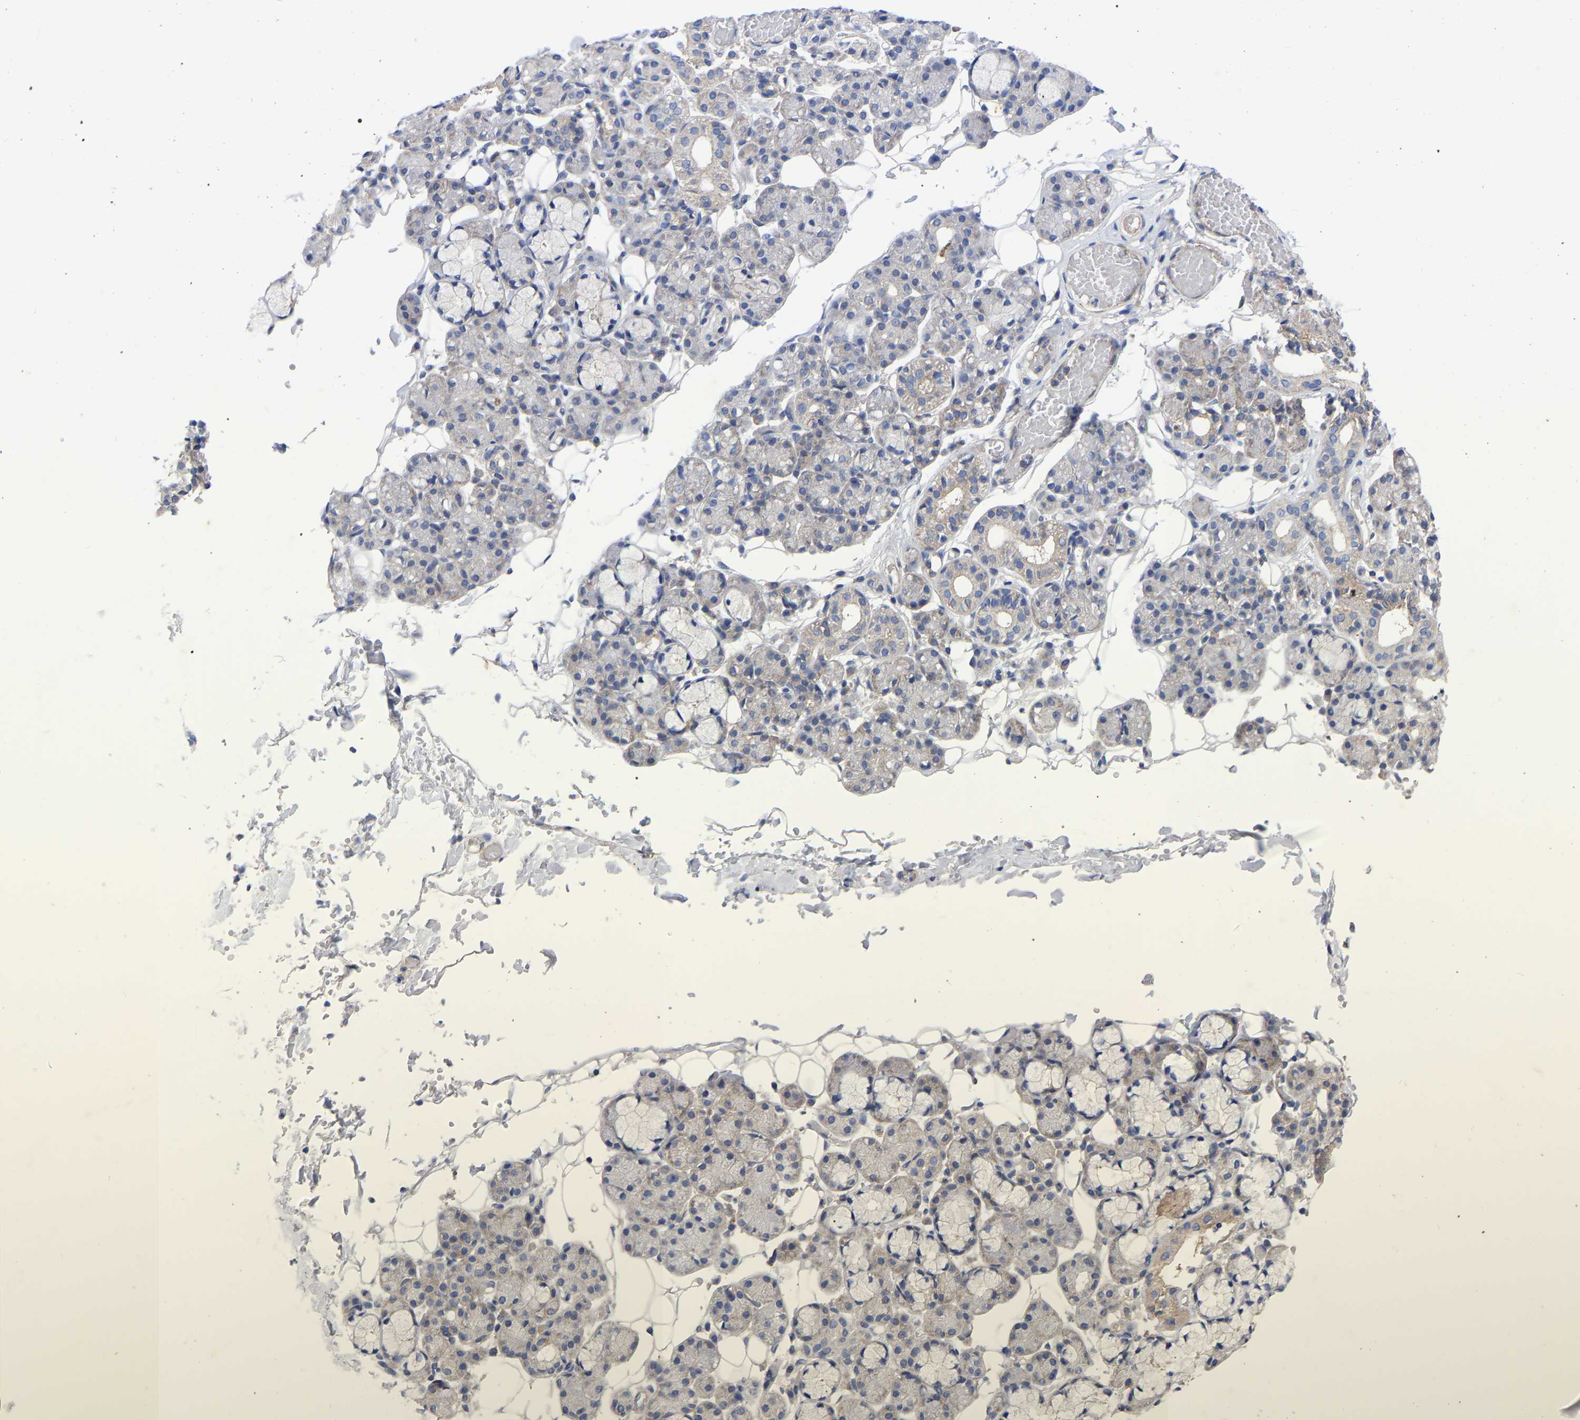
{"staining": {"intensity": "weak", "quantity": "<25%", "location": "cytoplasmic/membranous"}, "tissue": "salivary gland", "cell_type": "Glandular cells", "image_type": "normal", "snomed": [{"axis": "morphology", "description": "Normal tissue, NOS"}, {"axis": "topography", "description": "Salivary gland"}], "caption": "Immunohistochemical staining of unremarkable human salivary gland exhibits no significant positivity in glandular cells.", "gene": "TCP1", "patient": {"sex": "male", "age": 63}}